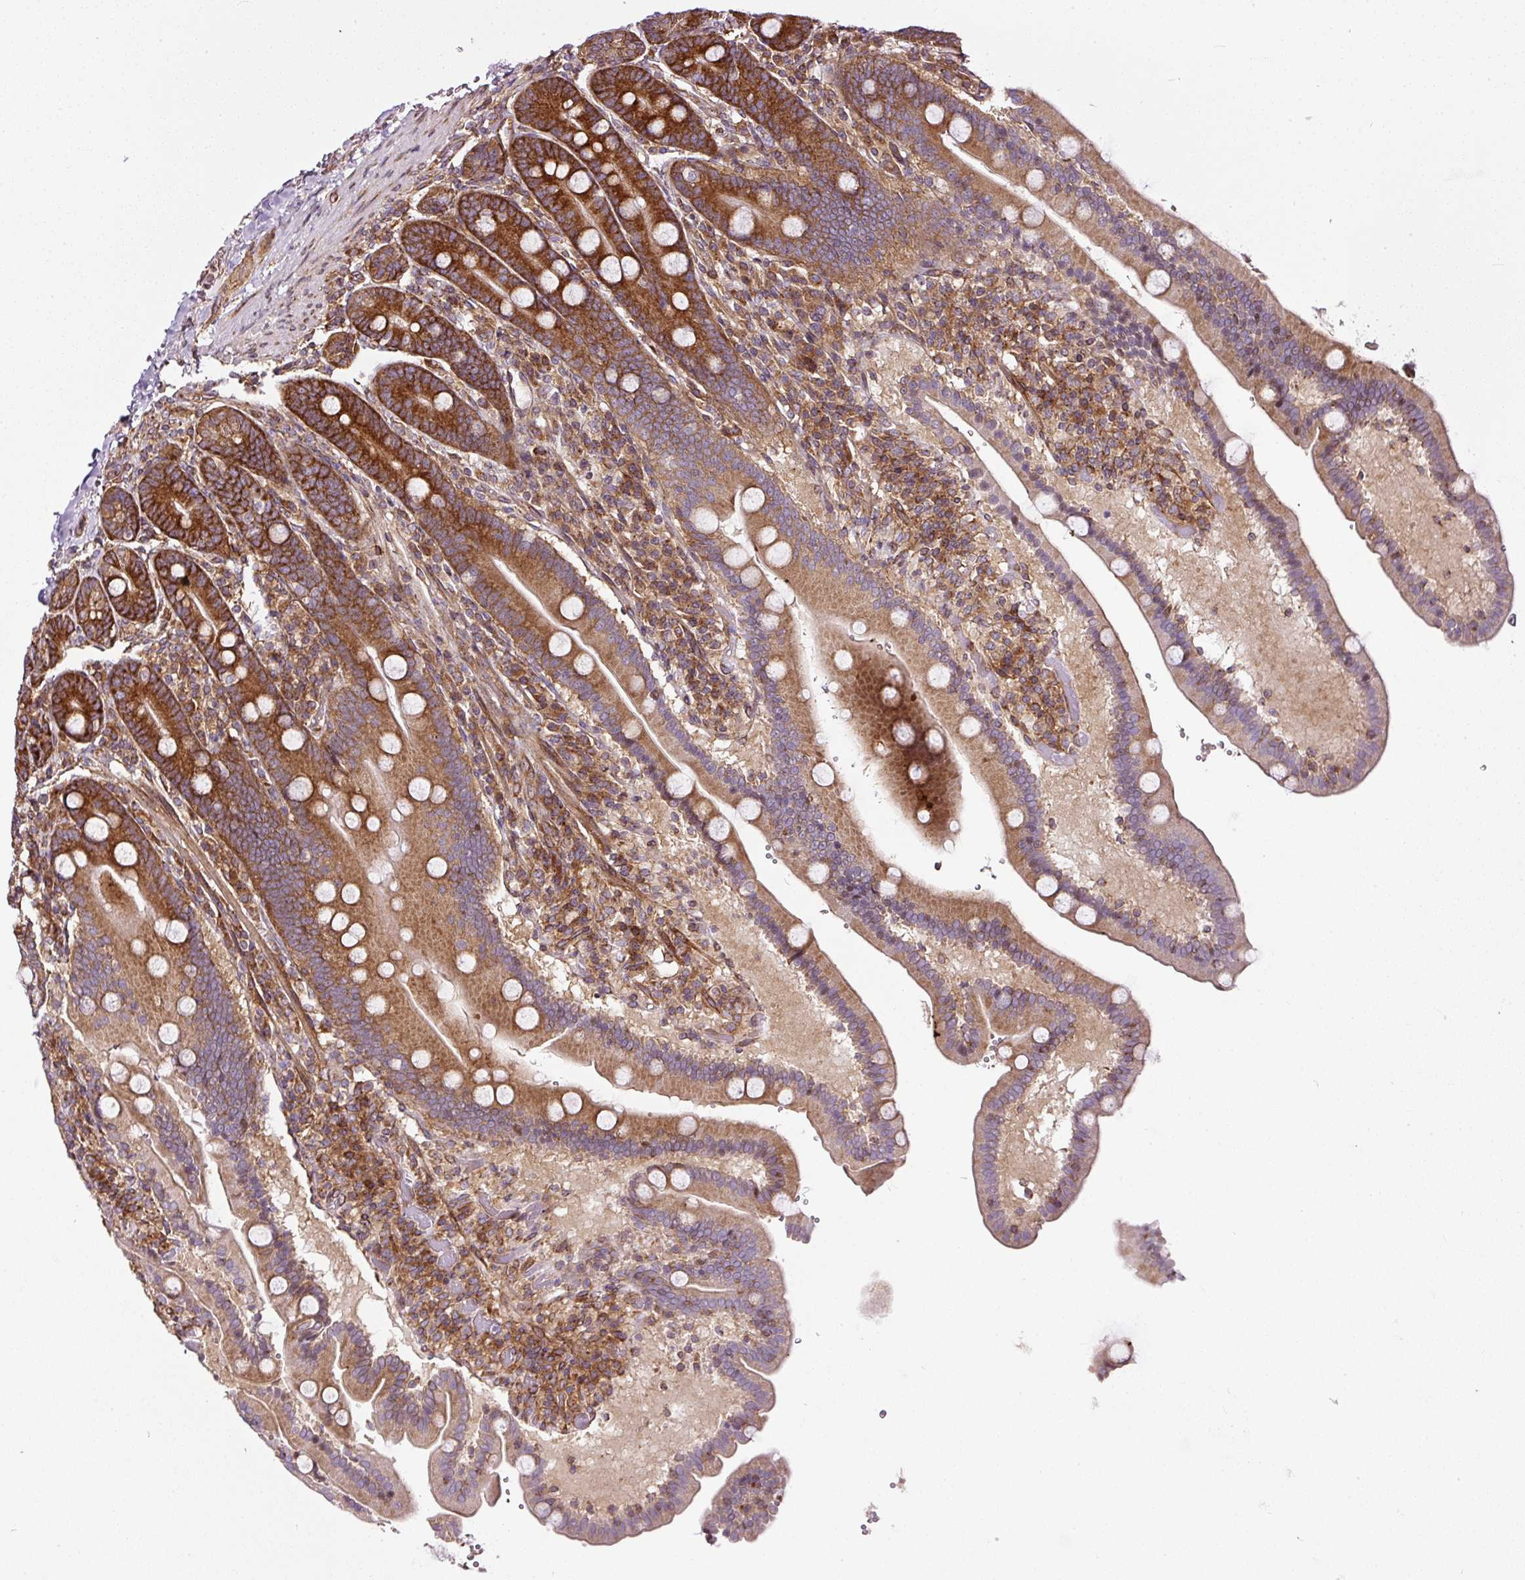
{"staining": {"intensity": "strong", "quantity": "25%-75%", "location": "cytoplasmic/membranous"}, "tissue": "duodenum", "cell_type": "Glandular cells", "image_type": "normal", "snomed": [{"axis": "morphology", "description": "Normal tissue, NOS"}, {"axis": "topography", "description": "Duodenum"}], "caption": "Protein staining shows strong cytoplasmic/membranous staining in approximately 25%-75% of glandular cells in unremarkable duodenum.", "gene": "KDM4E", "patient": {"sex": "female", "age": 62}}